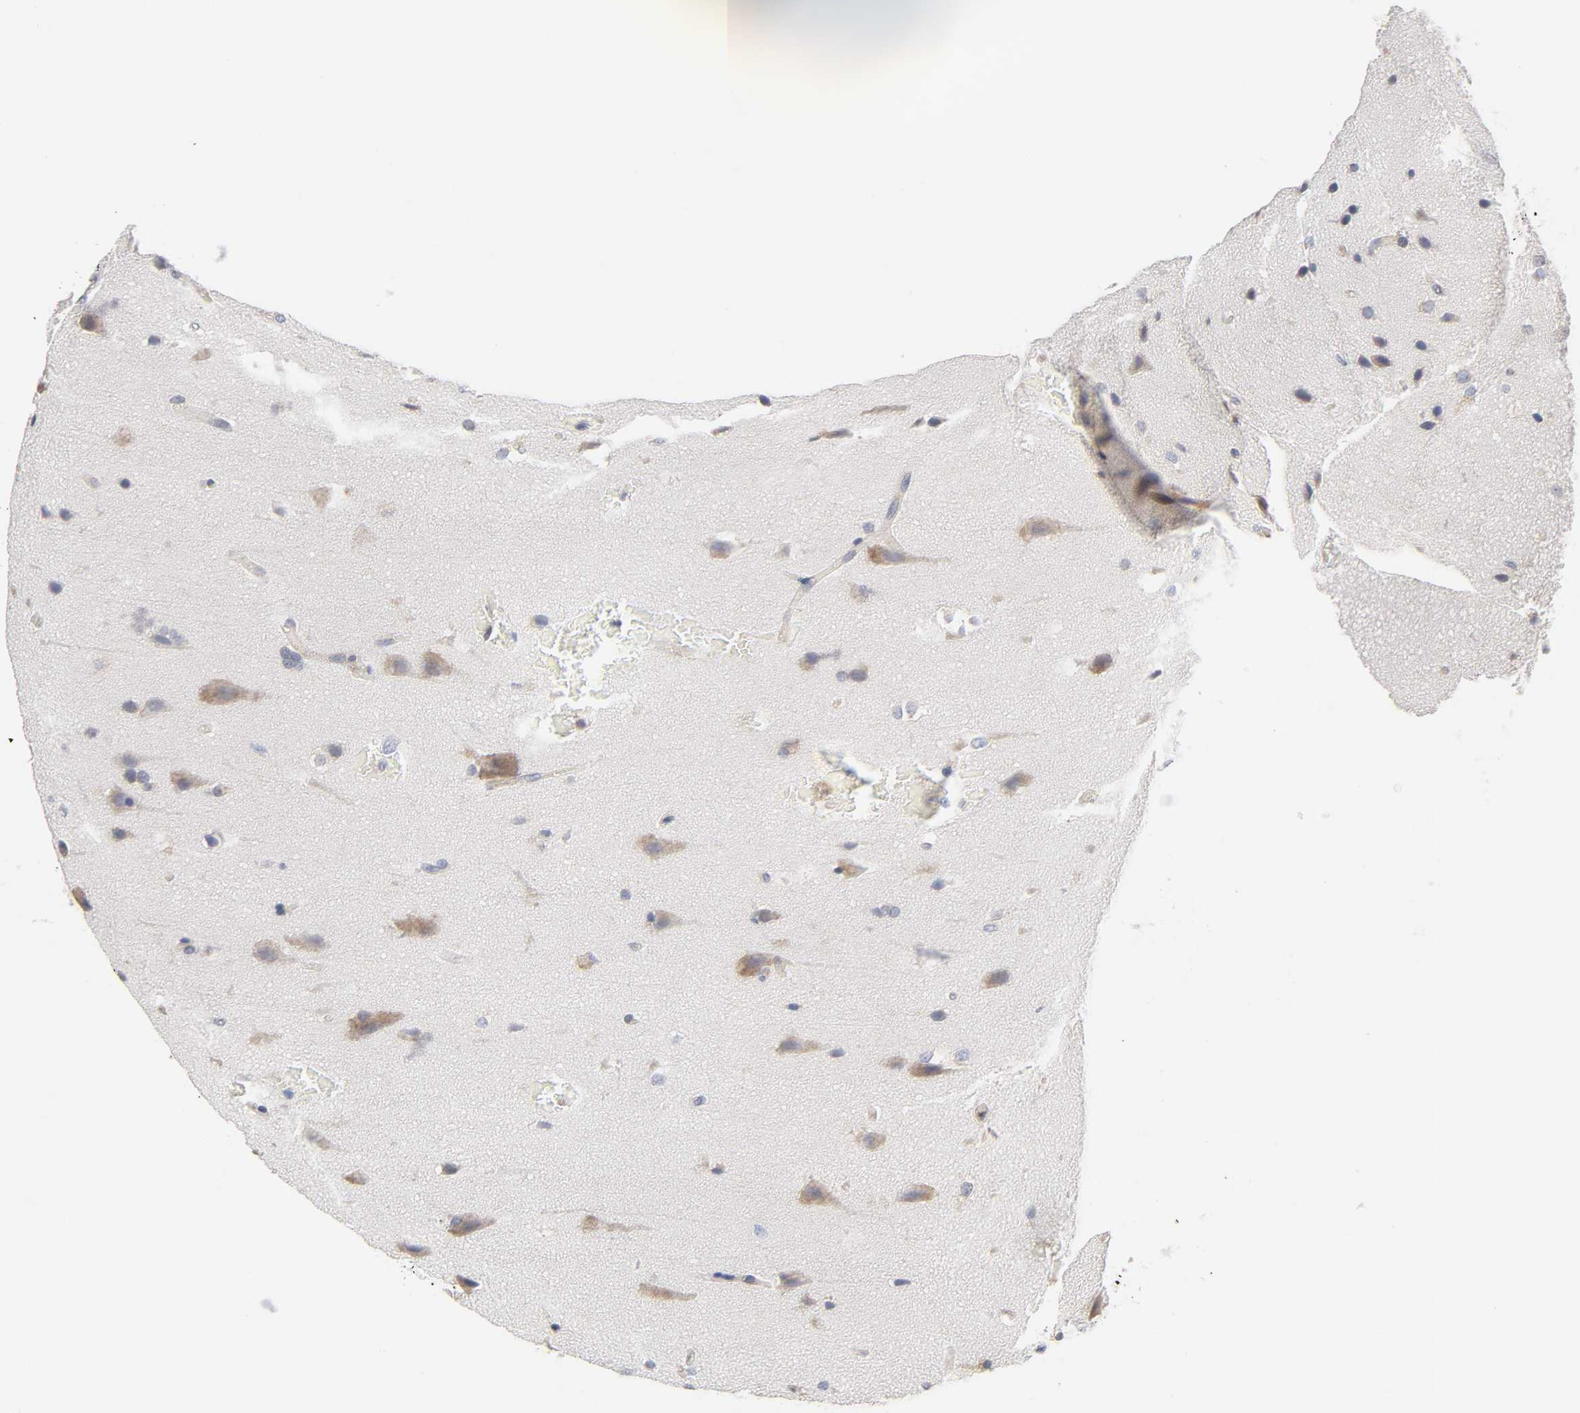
{"staining": {"intensity": "weak", "quantity": "25%-75%", "location": "cytoplasmic/membranous"}, "tissue": "glioma", "cell_type": "Tumor cells", "image_type": "cancer", "snomed": [{"axis": "morphology", "description": "Glioma, malignant, Low grade"}, {"axis": "topography", "description": "Cerebral cortex"}], "caption": "There is low levels of weak cytoplasmic/membranous positivity in tumor cells of glioma, as demonstrated by immunohistochemical staining (brown color).", "gene": "IL4R", "patient": {"sex": "female", "age": 47}}